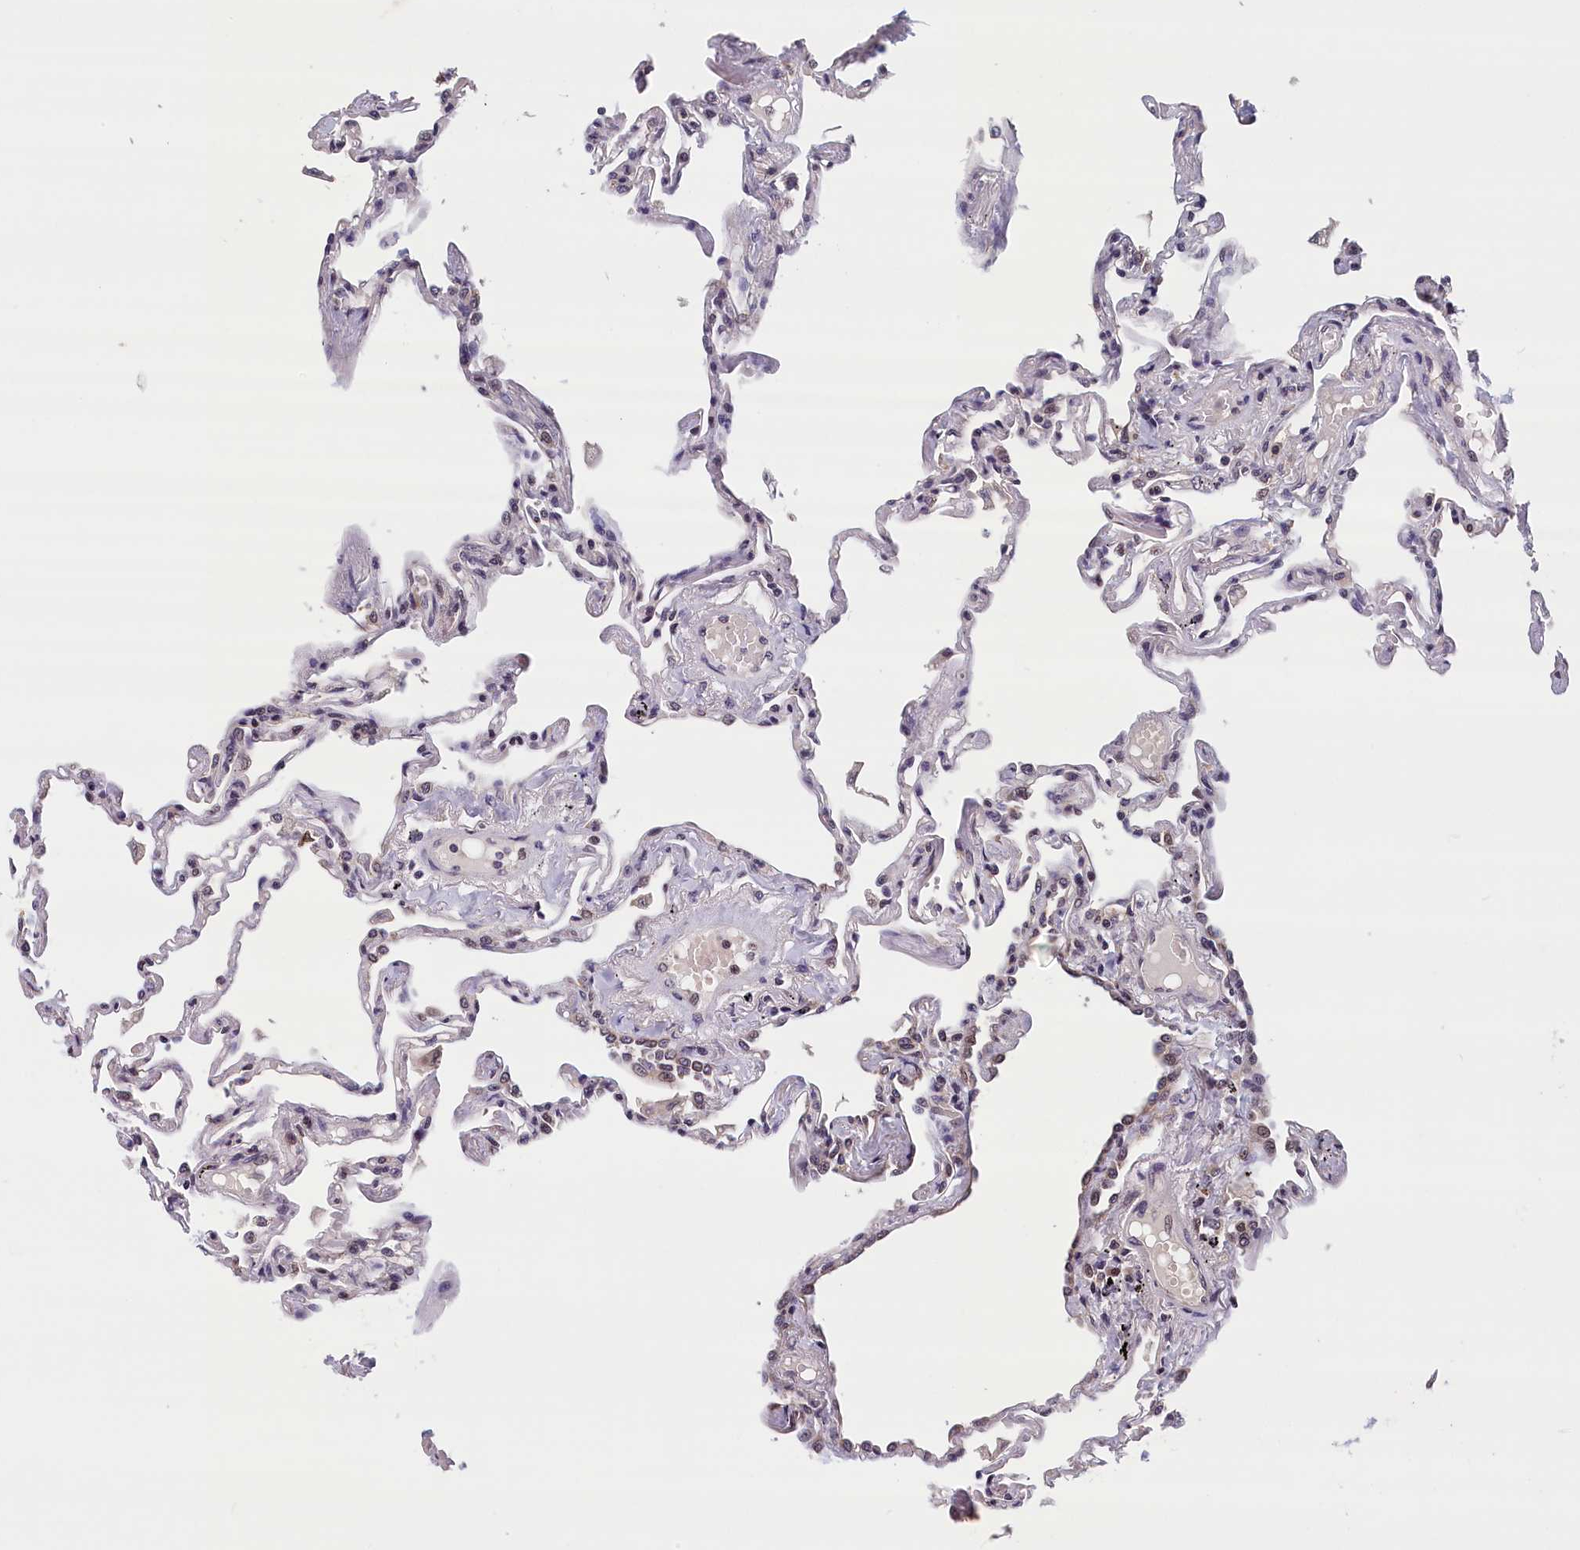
{"staining": {"intensity": "moderate", "quantity": "<25%", "location": "cytoplasmic/membranous"}, "tissue": "lung", "cell_type": "Alveolar cells", "image_type": "normal", "snomed": [{"axis": "morphology", "description": "Normal tissue, NOS"}, {"axis": "topography", "description": "Lung"}], "caption": "About <25% of alveolar cells in benign human lung reveal moderate cytoplasmic/membranous protein expression as visualized by brown immunohistochemical staining.", "gene": "KCNK6", "patient": {"sex": "female", "age": 67}}